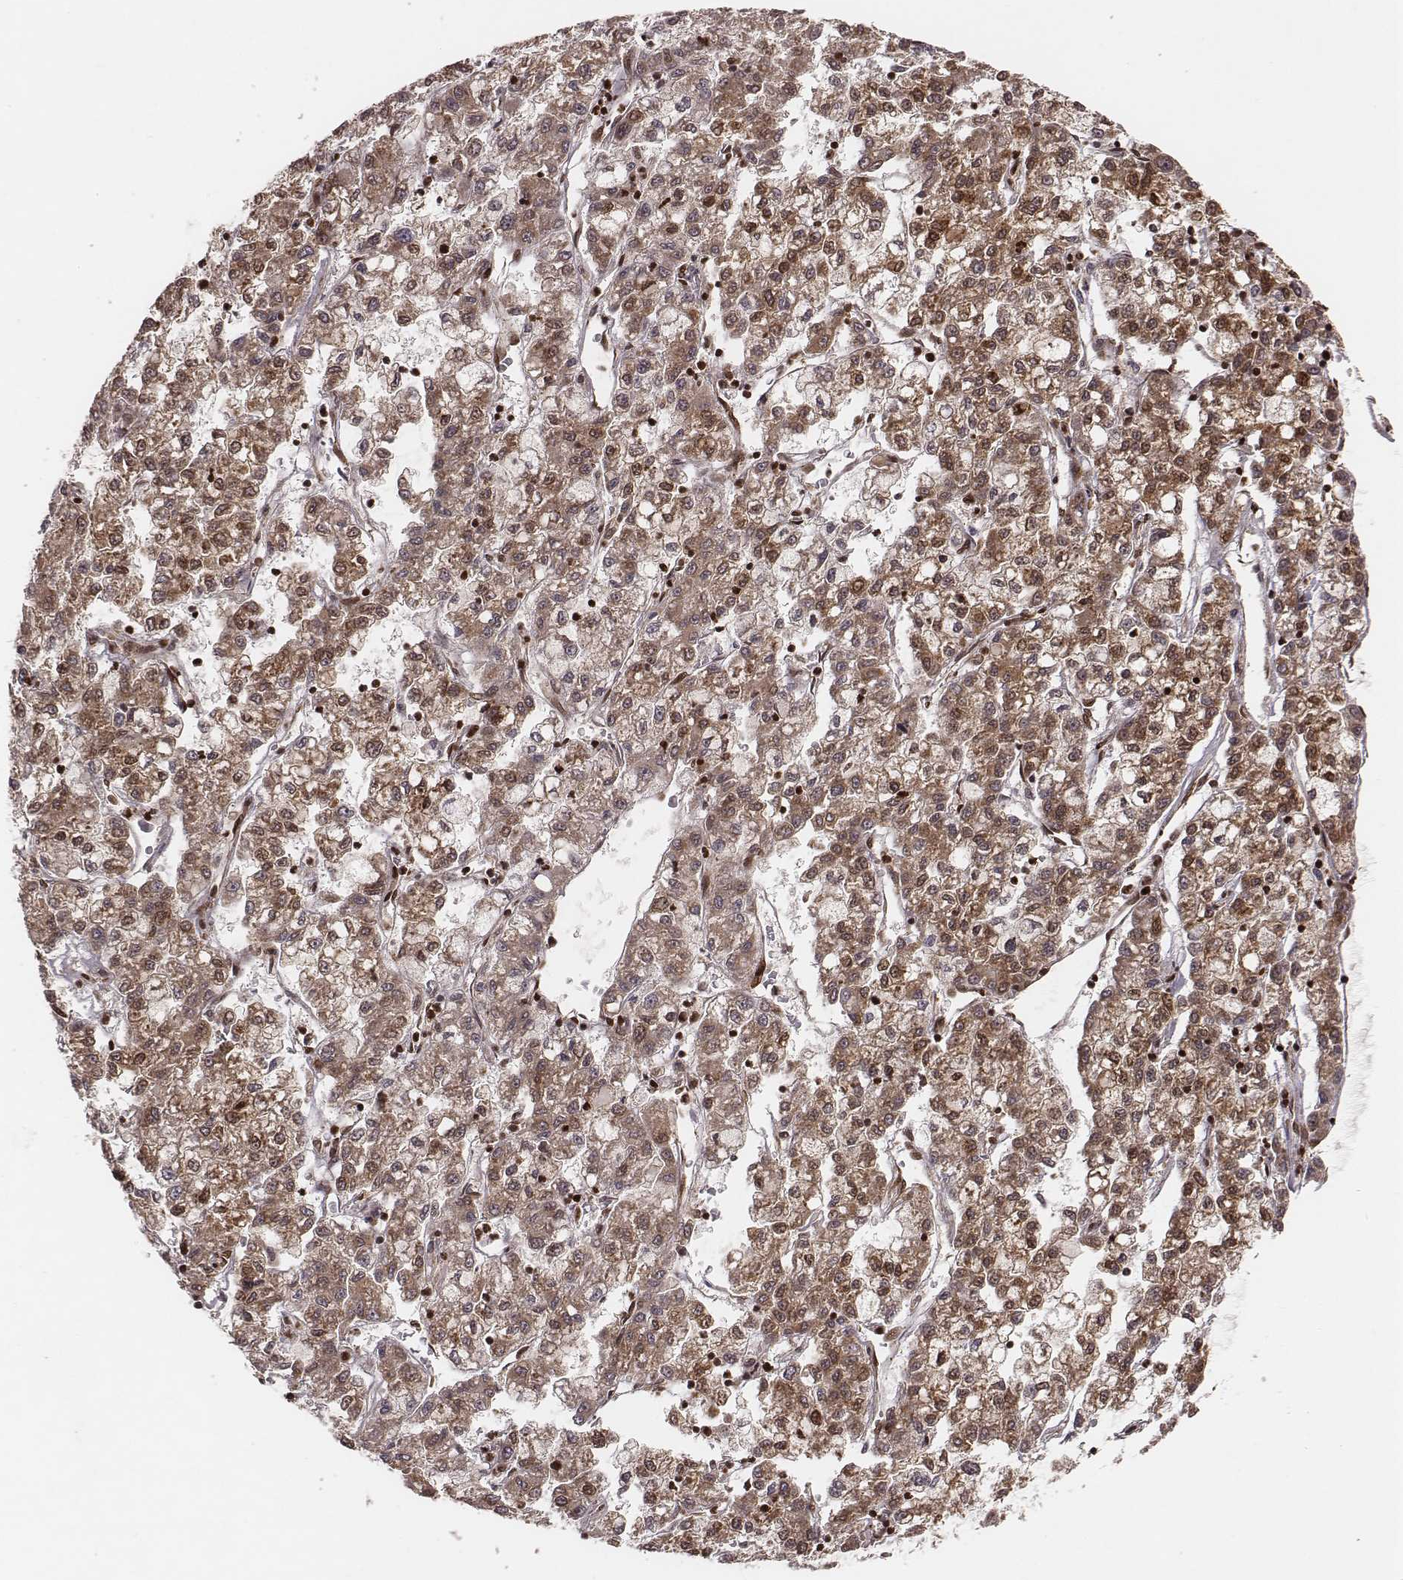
{"staining": {"intensity": "moderate", "quantity": ">75%", "location": "cytoplasmic/membranous,nuclear"}, "tissue": "liver cancer", "cell_type": "Tumor cells", "image_type": "cancer", "snomed": [{"axis": "morphology", "description": "Carcinoma, Hepatocellular, NOS"}, {"axis": "topography", "description": "Liver"}], "caption": "Liver cancer (hepatocellular carcinoma) was stained to show a protein in brown. There is medium levels of moderate cytoplasmic/membranous and nuclear positivity in approximately >75% of tumor cells. The staining was performed using DAB (3,3'-diaminobenzidine) to visualize the protein expression in brown, while the nuclei were stained in blue with hematoxylin (Magnification: 20x).", "gene": "NFX1", "patient": {"sex": "male", "age": 40}}